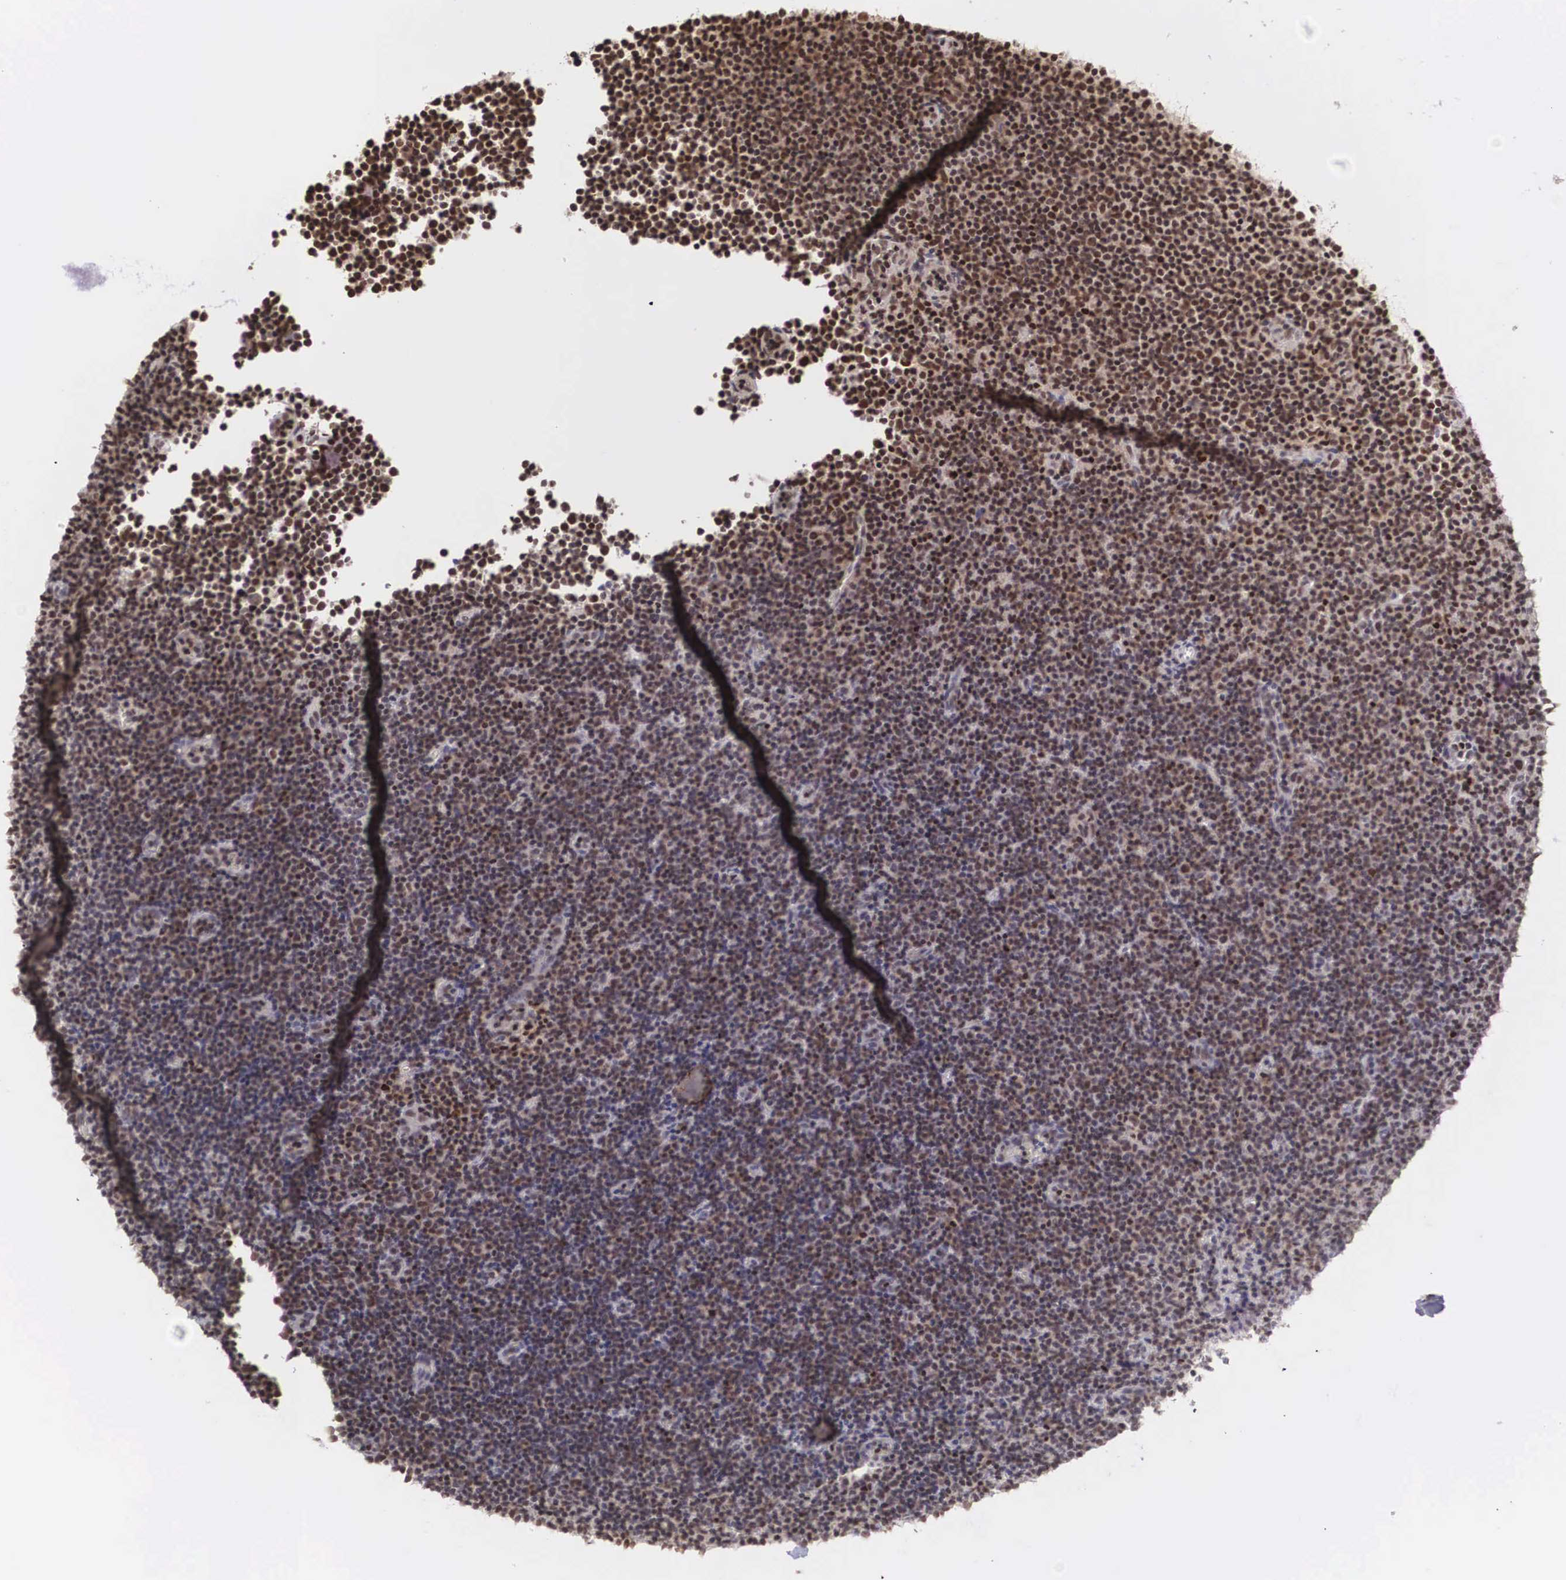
{"staining": {"intensity": "strong", "quantity": ">75%", "location": "cytoplasmic/membranous,nuclear"}, "tissue": "lymphoma", "cell_type": "Tumor cells", "image_type": "cancer", "snomed": [{"axis": "morphology", "description": "Malignant lymphoma, non-Hodgkin's type, Low grade"}, {"axis": "topography", "description": "Lymph node"}], "caption": "There is high levels of strong cytoplasmic/membranous and nuclear expression in tumor cells of low-grade malignant lymphoma, non-Hodgkin's type, as demonstrated by immunohistochemical staining (brown color).", "gene": "HTATSF1", "patient": {"sex": "male", "age": 57}}